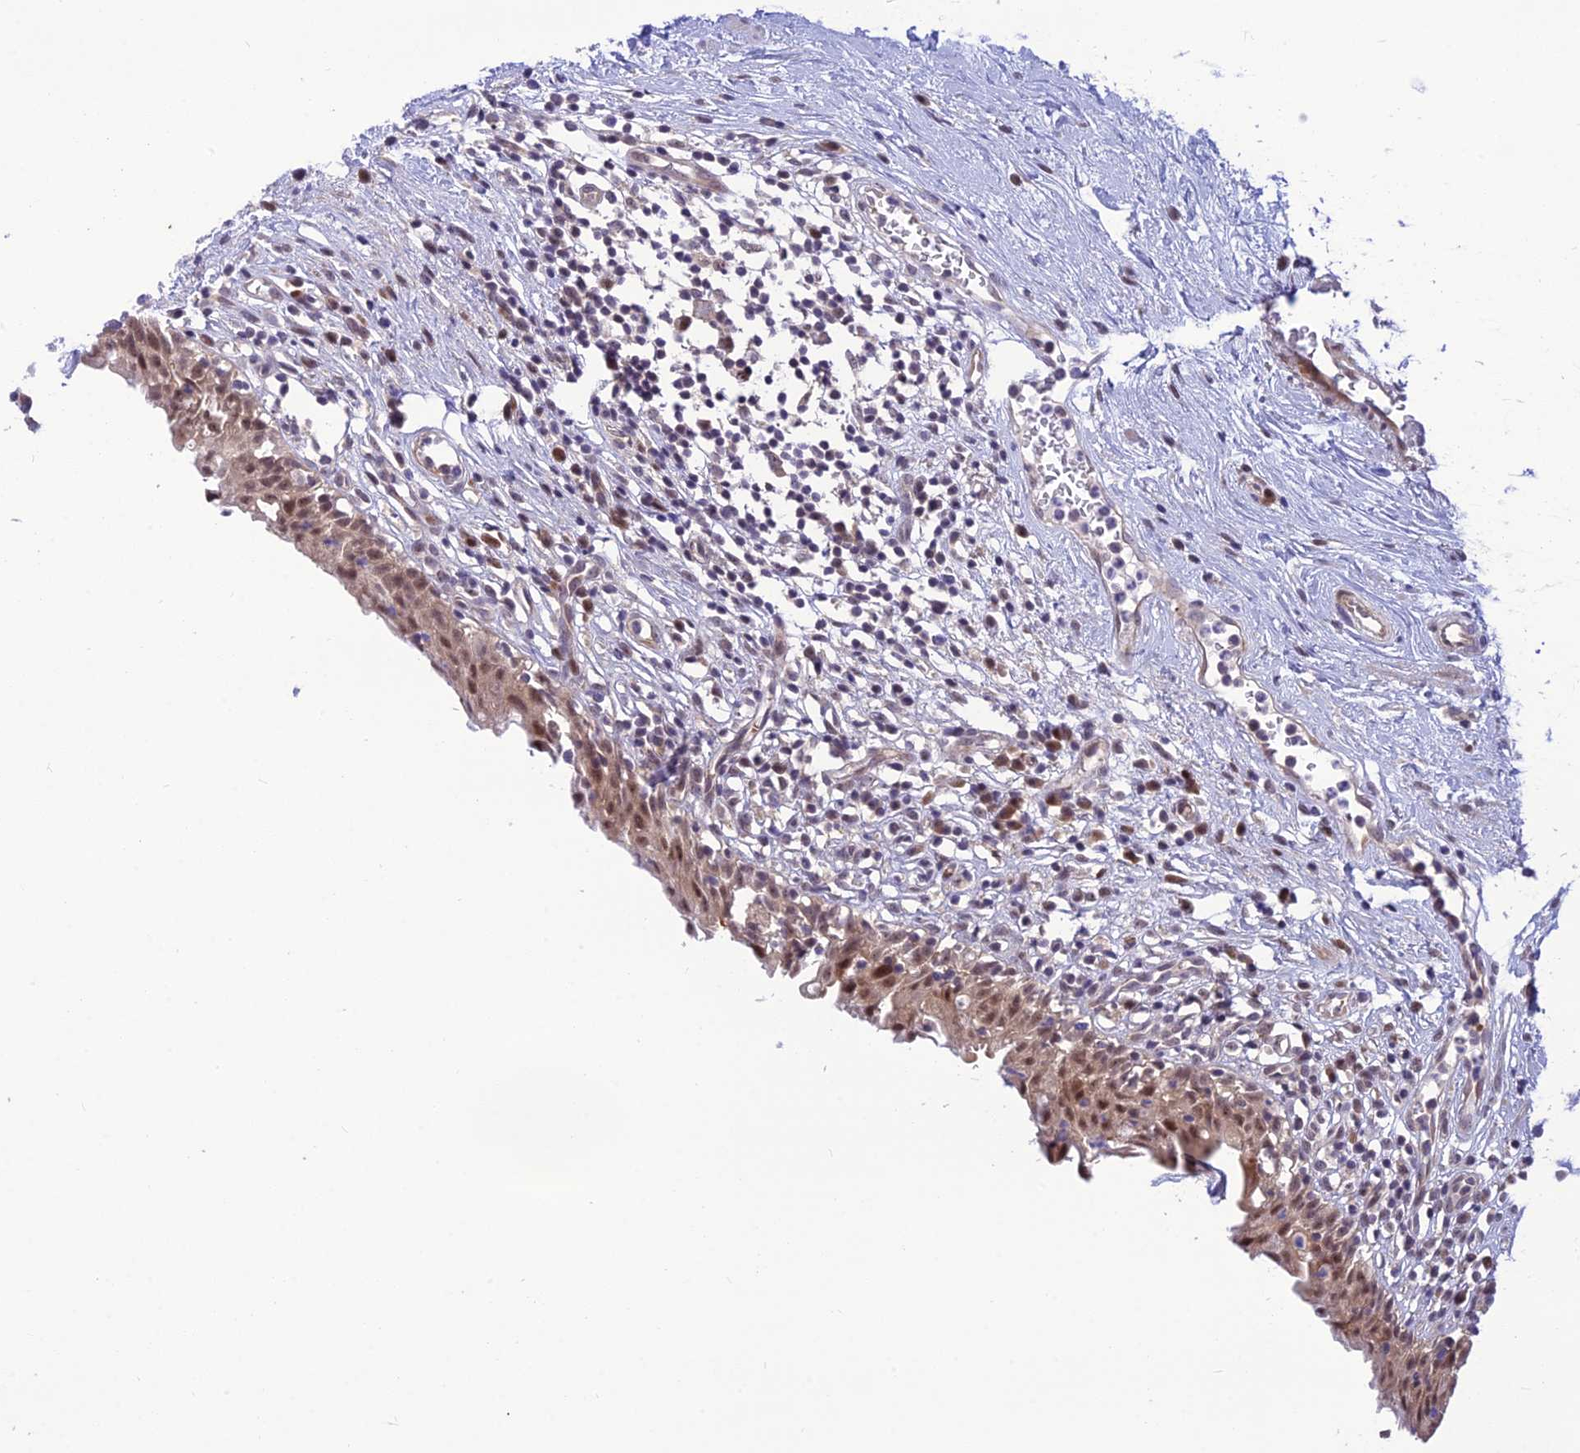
{"staining": {"intensity": "moderate", "quantity": ">75%", "location": "nuclear"}, "tissue": "urinary bladder", "cell_type": "Urothelial cells", "image_type": "normal", "snomed": [{"axis": "morphology", "description": "Normal tissue, NOS"}, {"axis": "morphology", "description": "Inflammation, NOS"}, {"axis": "topography", "description": "Urinary bladder"}], "caption": "Immunohistochemical staining of benign human urinary bladder shows medium levels of moderate nuclear positivity in about >75% of urothelial cells.", "gene": "ASPDH", "patient": {"sex": "male", "age": 63}}